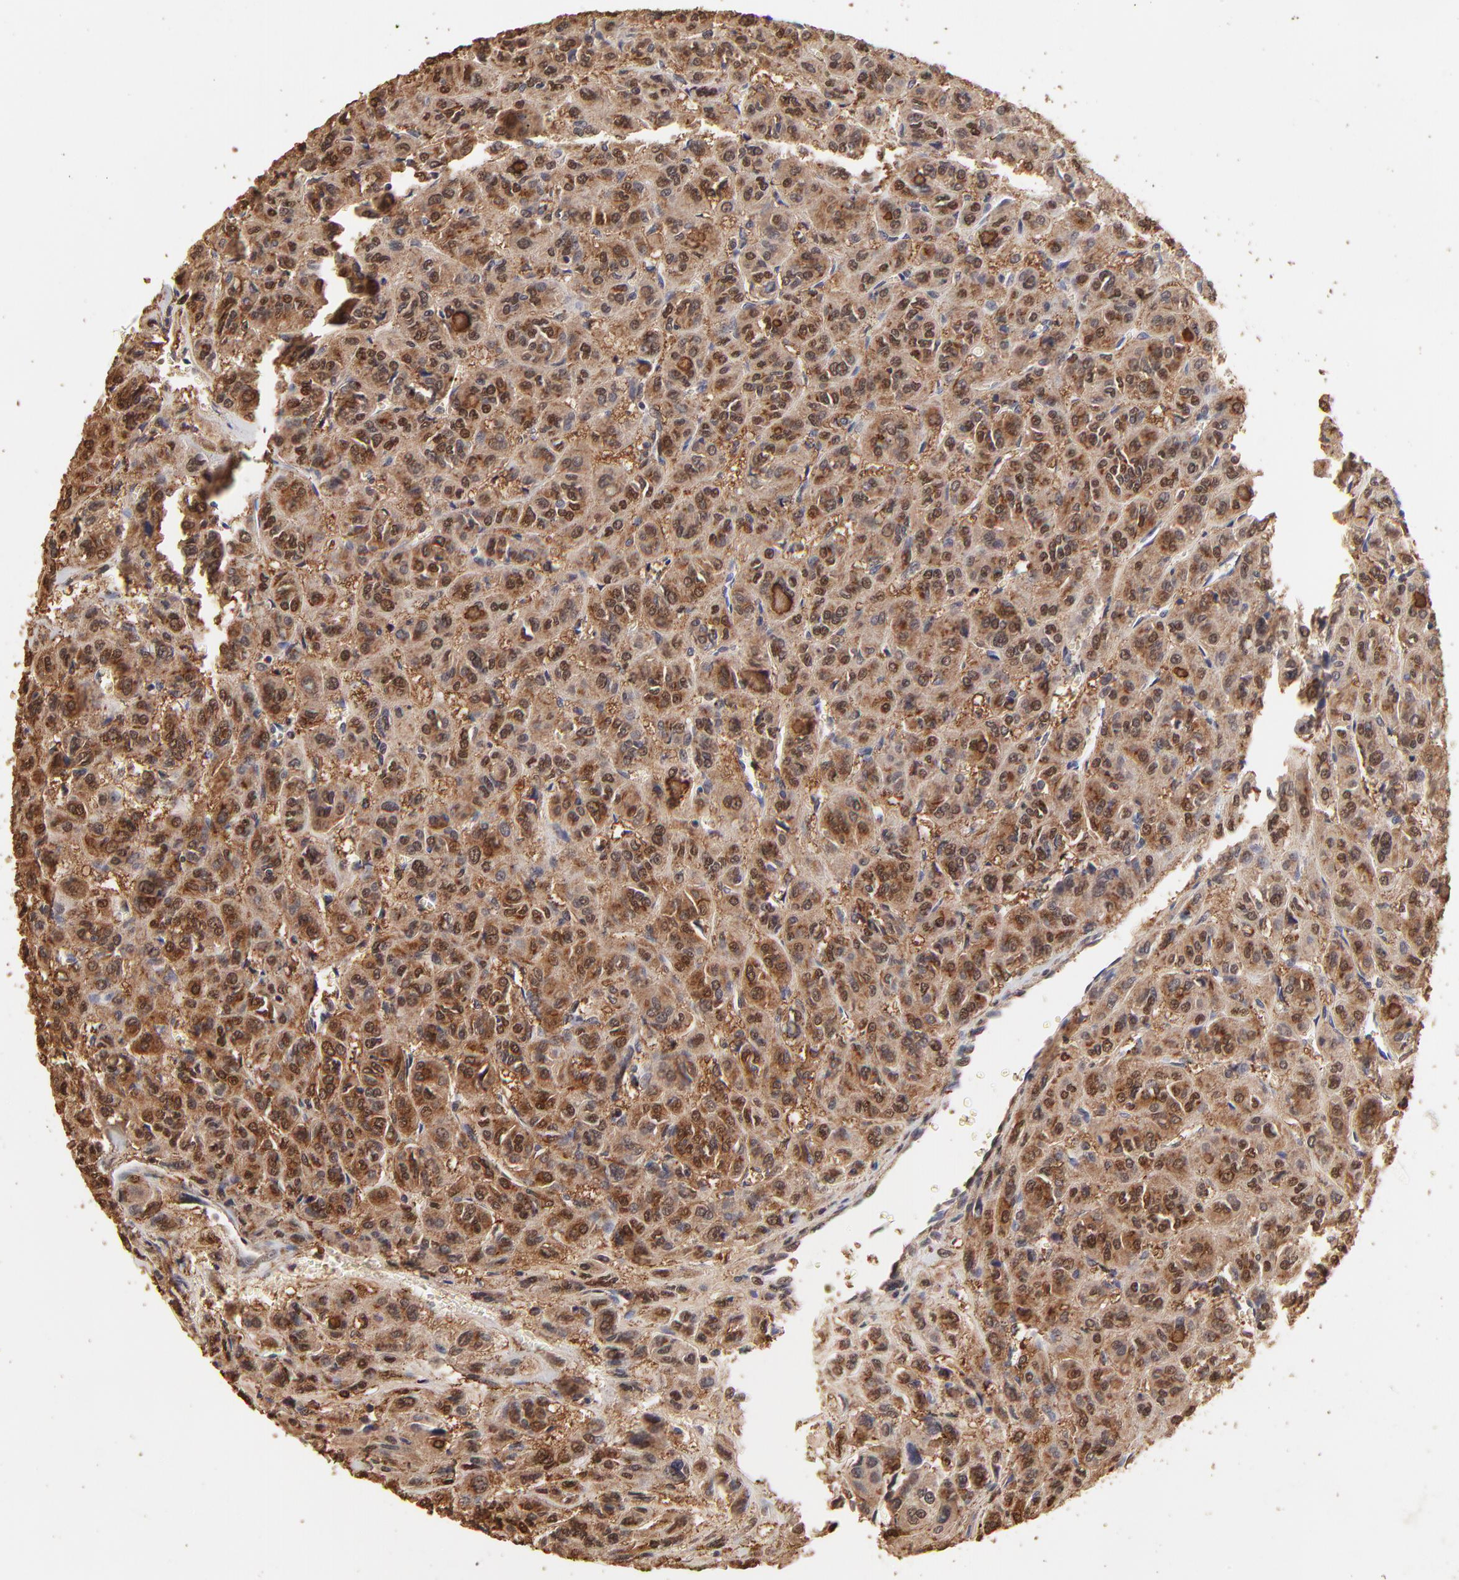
{"staining": {"intensity": "moderate", "quantity": "25%-75%", "location": "cytoplasmic/membranous,nuclear"}, "tissue": "thyroid cancer", "cell_type": "Tumor cells", "image_type": "cancer", "snomed": [{"axis": "morphology", "description": "Follicular adenoma carcinoma, NOS"}, {"axis": "topography", "description": "Thyroid gland"}], "caption": "Immunohistochemical staining of thyroid cancer displays medium levels of moderate cytoplasmic/membranous and nuclear staining in approximately 25%-75% of tumor cells.", "gene": "BIRC5", "patient": {"sex": "female", "age": 71}}